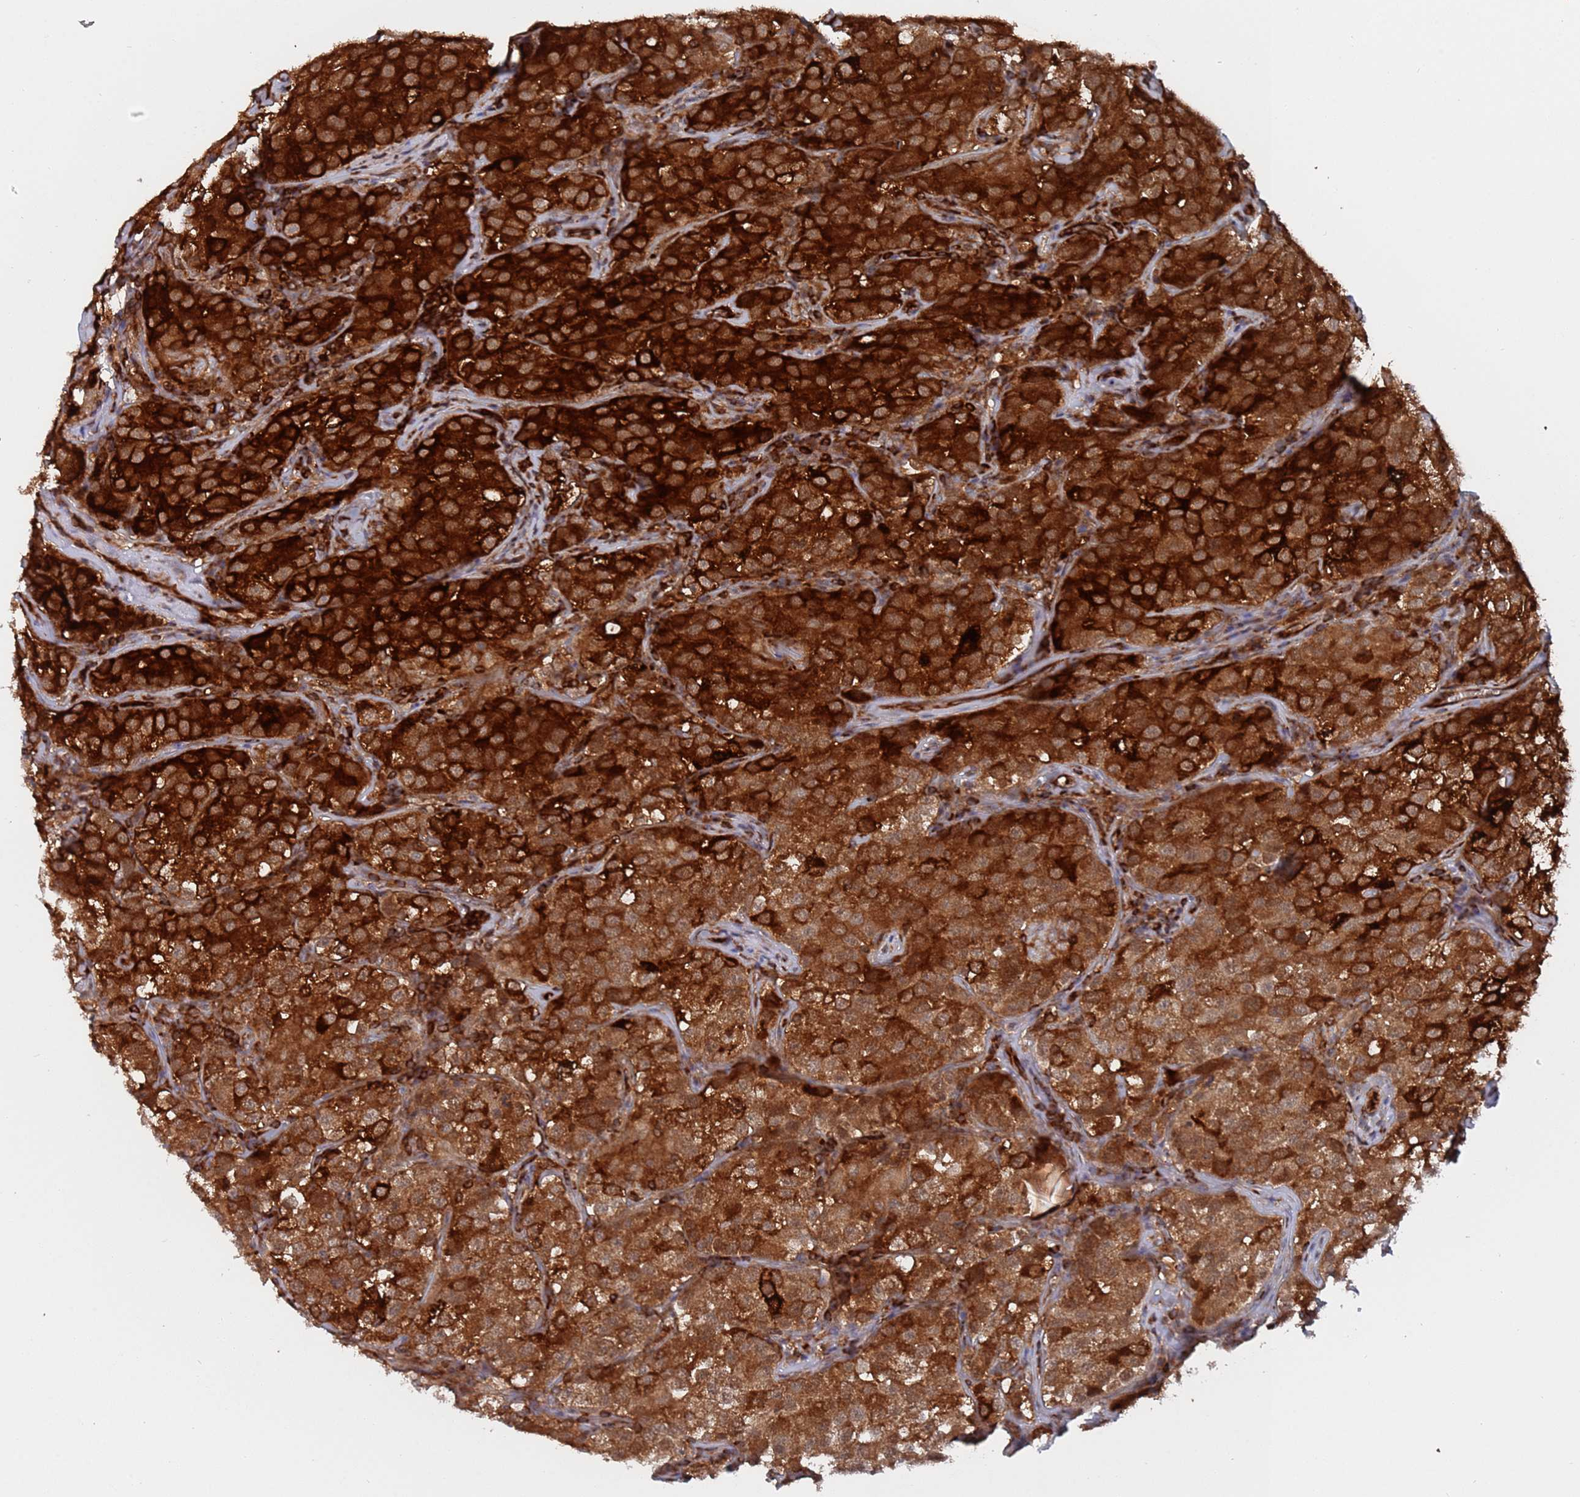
{"staining": {"intensity": "strong", "quantity": ">75%", "location": "cytoplasmic/membranous"}, "tissue": "testis cancer", "cell_type": "Tumor cells", "image_type": "cancer", "snomed": [{"axis": "morphology", "description": "Seminoma, NOS"}, {"axis": "morphology", "description": "Carcinoma, Embryonal, NOS"}, {"axis": "topography", "description": "Testis"}], "caption": "An immunohistochemistry histopathology image of tumor tissue is shown. Protein staining in brown labels strong cytoplasmic/membranous positivity in testis cancer within tumor cells.", "gene": "DDX60", "patient": {"sex": "male", "age": 43}}